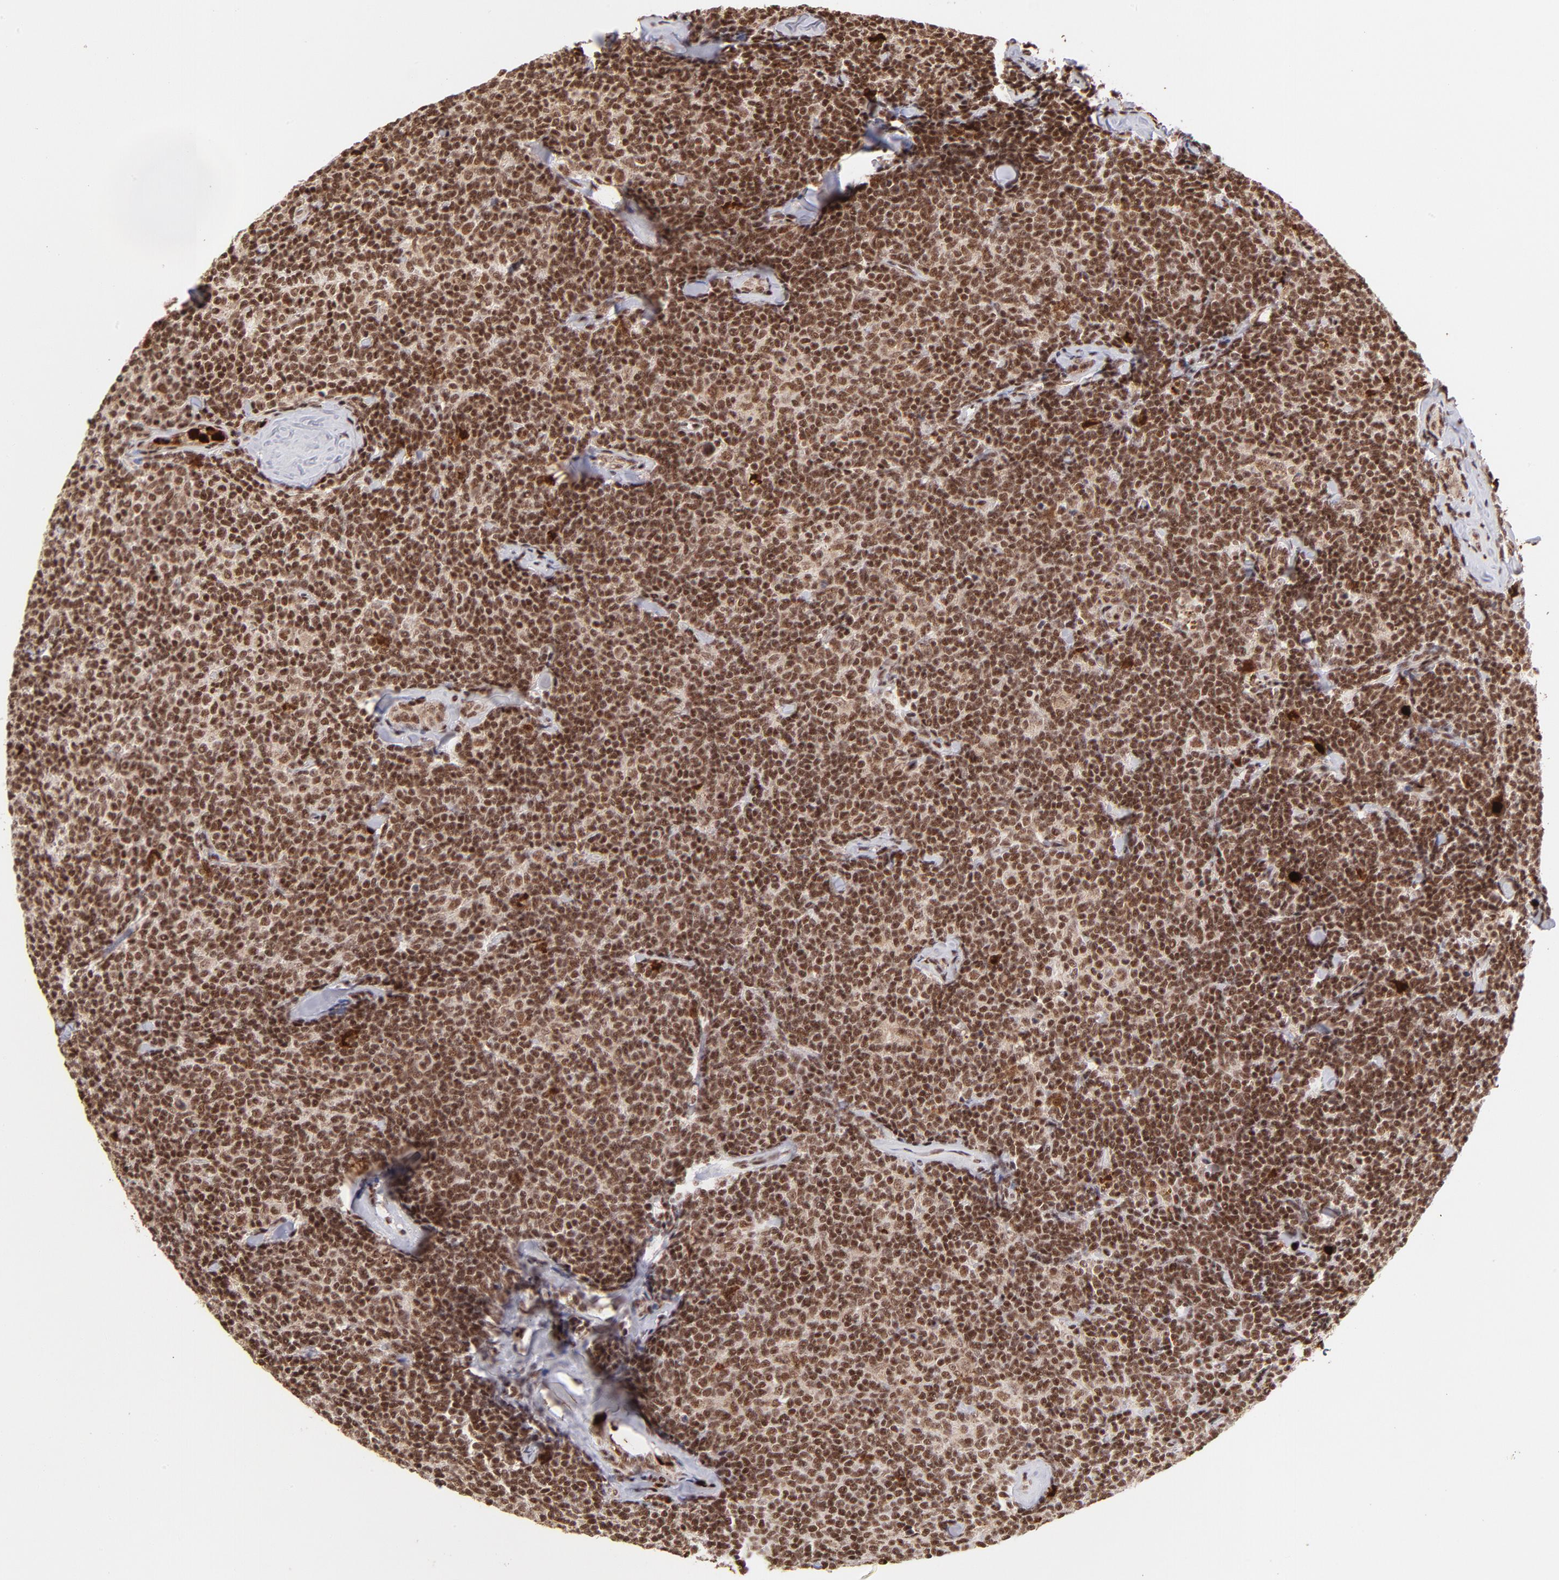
{"staining": {"intensity": "moderate", "quantity": ">75%", "location": "cytoplasmic/membranous,nuclear"}, "tissue": "lymphoma", "cell_type": "Tumor cells", "image_type": "cancer", "snomed": [{"axis": "morphology", "description": "Malignant lymphoma, non-Hodgkin's type, Low grade"}, {"axis": "topography", "description": "Lymph node"}], "caption": "Immunohistochemistry (DAB (3,3'-diaminobenzidine)) staining of lymphoma shows moderate cytoplasmic/membranous and nuclear protein positivity in about >75% of tumor cells.", "gene": "ZFX", "patient": {"sex": "female", "age": 56}}